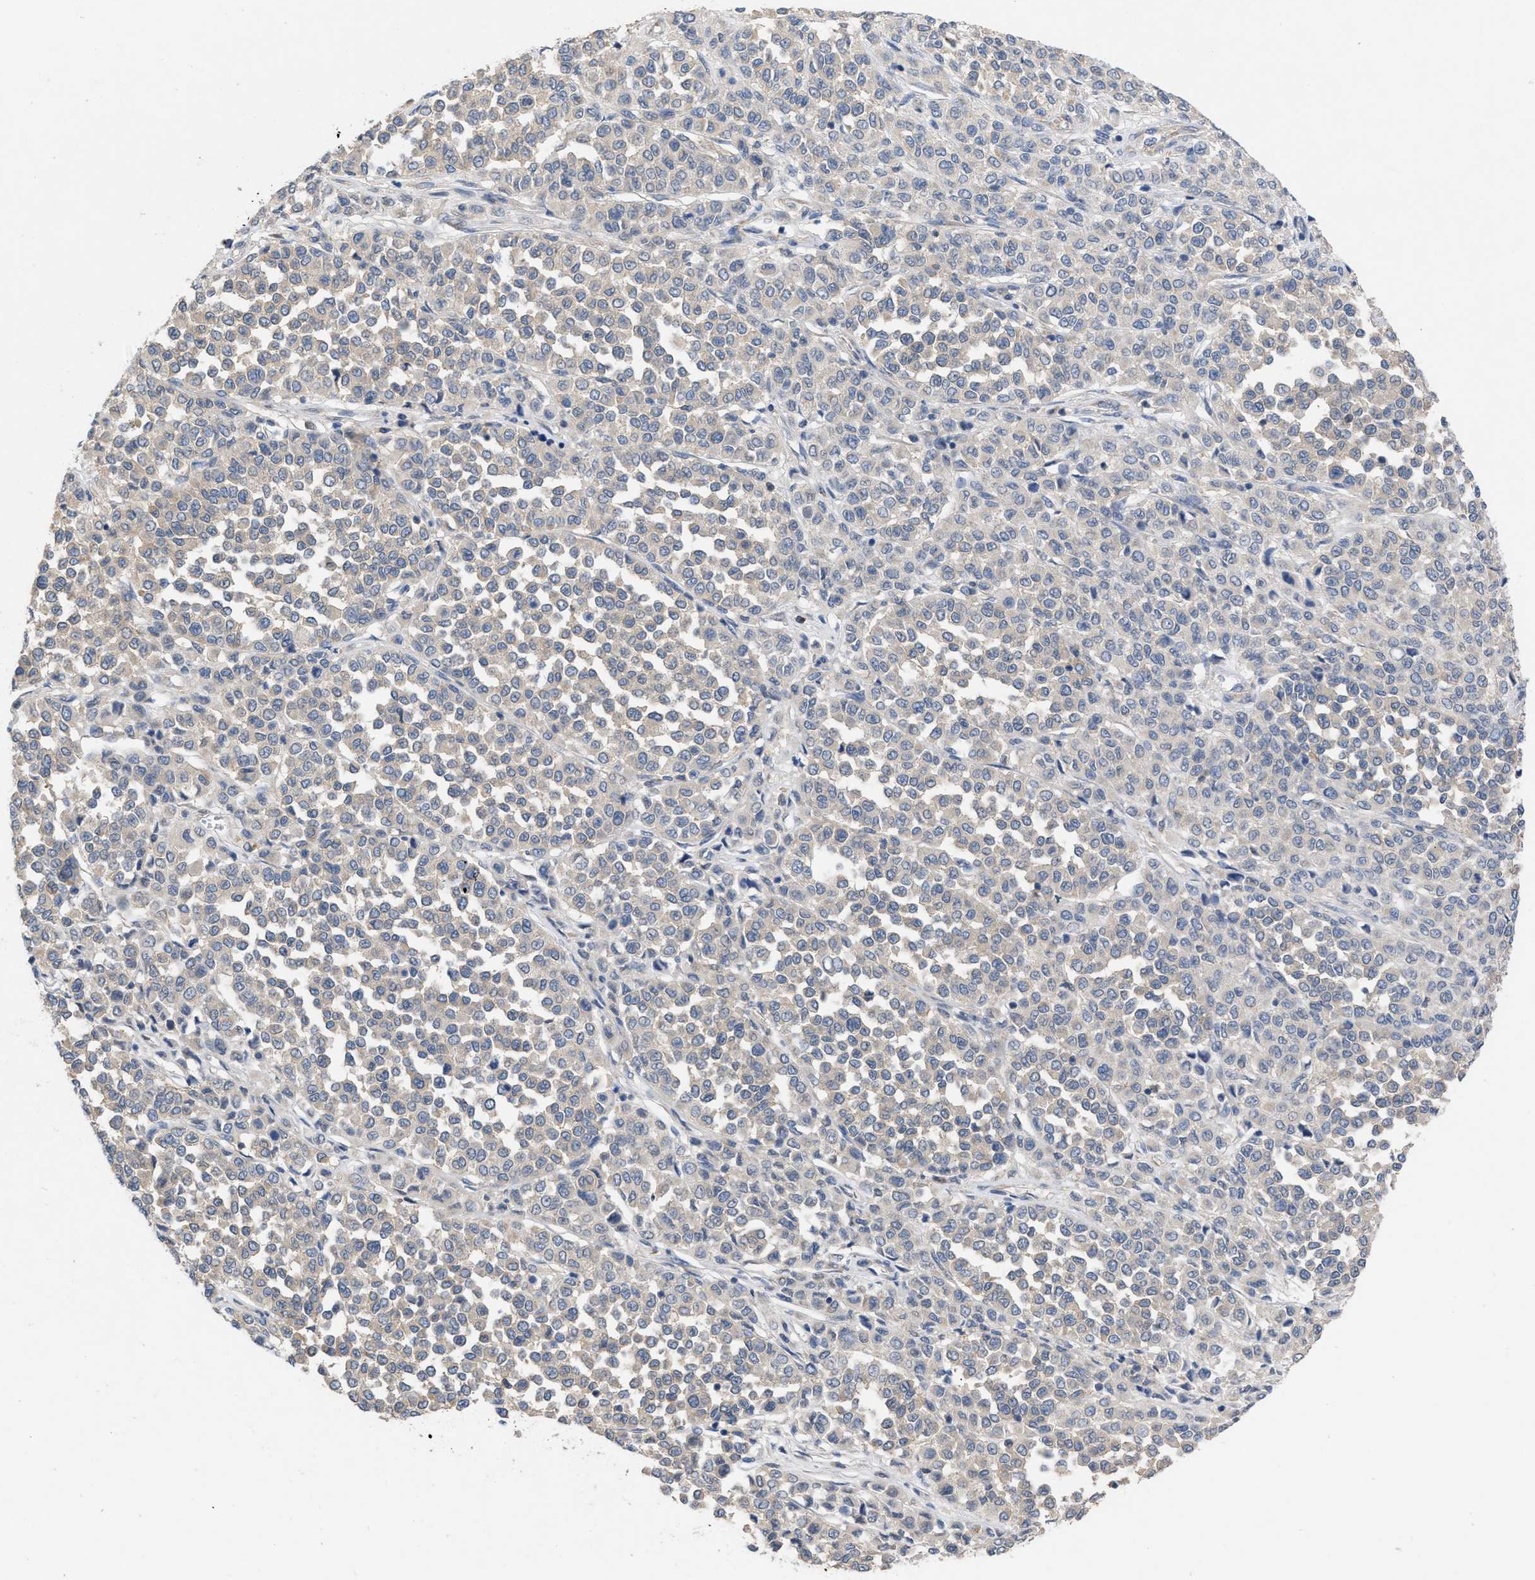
{"staining": {"intensity": "negative", "quantity": "none", "location": "none"}, "tissue": "melanoma", "cell_type": "Tumor cells", "image_type": "cancer", "snomed": [{"axis": "morphology", "description": "Malignant melanoma, Metastatic site"}, {"axis": "topography", "description": "Pancreas"}], "caption": "The immunohistochemistry photomicrograph has no significant positivity in tumor cells of melanoma tissue.", "gene": "TMEM131", "patient": {"sex": "female", "age": 30}}